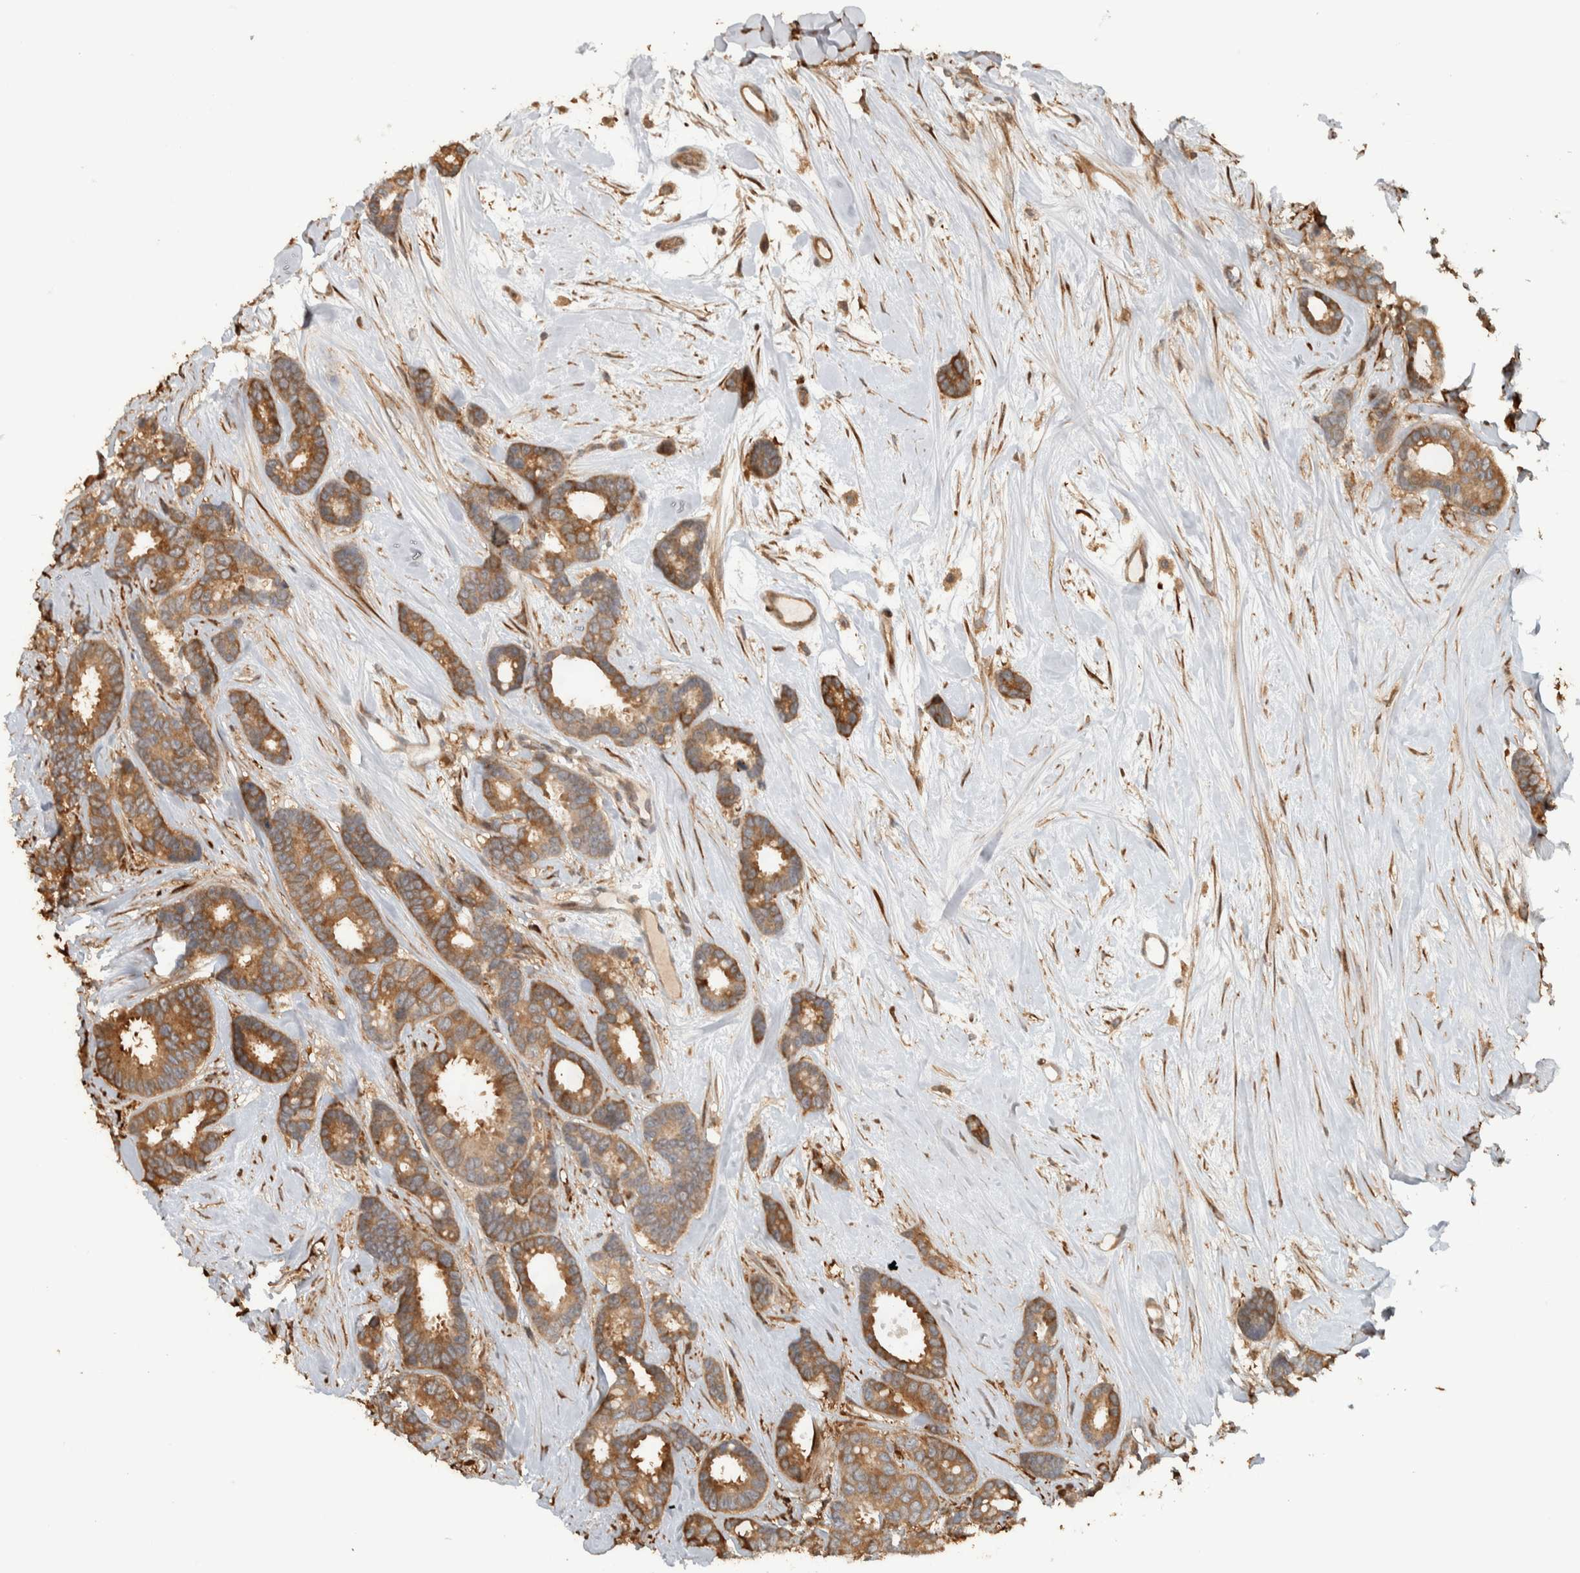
{"staining": {"intensity": "moderate", "quantity": ">75%", "location": "cytoplasmic/membranous"}, "tissue": "breast cancer", "cell_type": "Tumor cells", "image_type": "cancer", "snomed": [{"axis": "morphology", "description": "Duct carcinoma"}, {"axis": "topography", "description": "Breast"}], "caption": "A high-resolution histopathology image shows immunohistochemistry staining of breast cancer, which reveals moderate cytoplasmic/membranous staining in approximately >75% of tumor cells.", "gene": "CNTROB", "patient": {"sex": "female", "age": 87}}